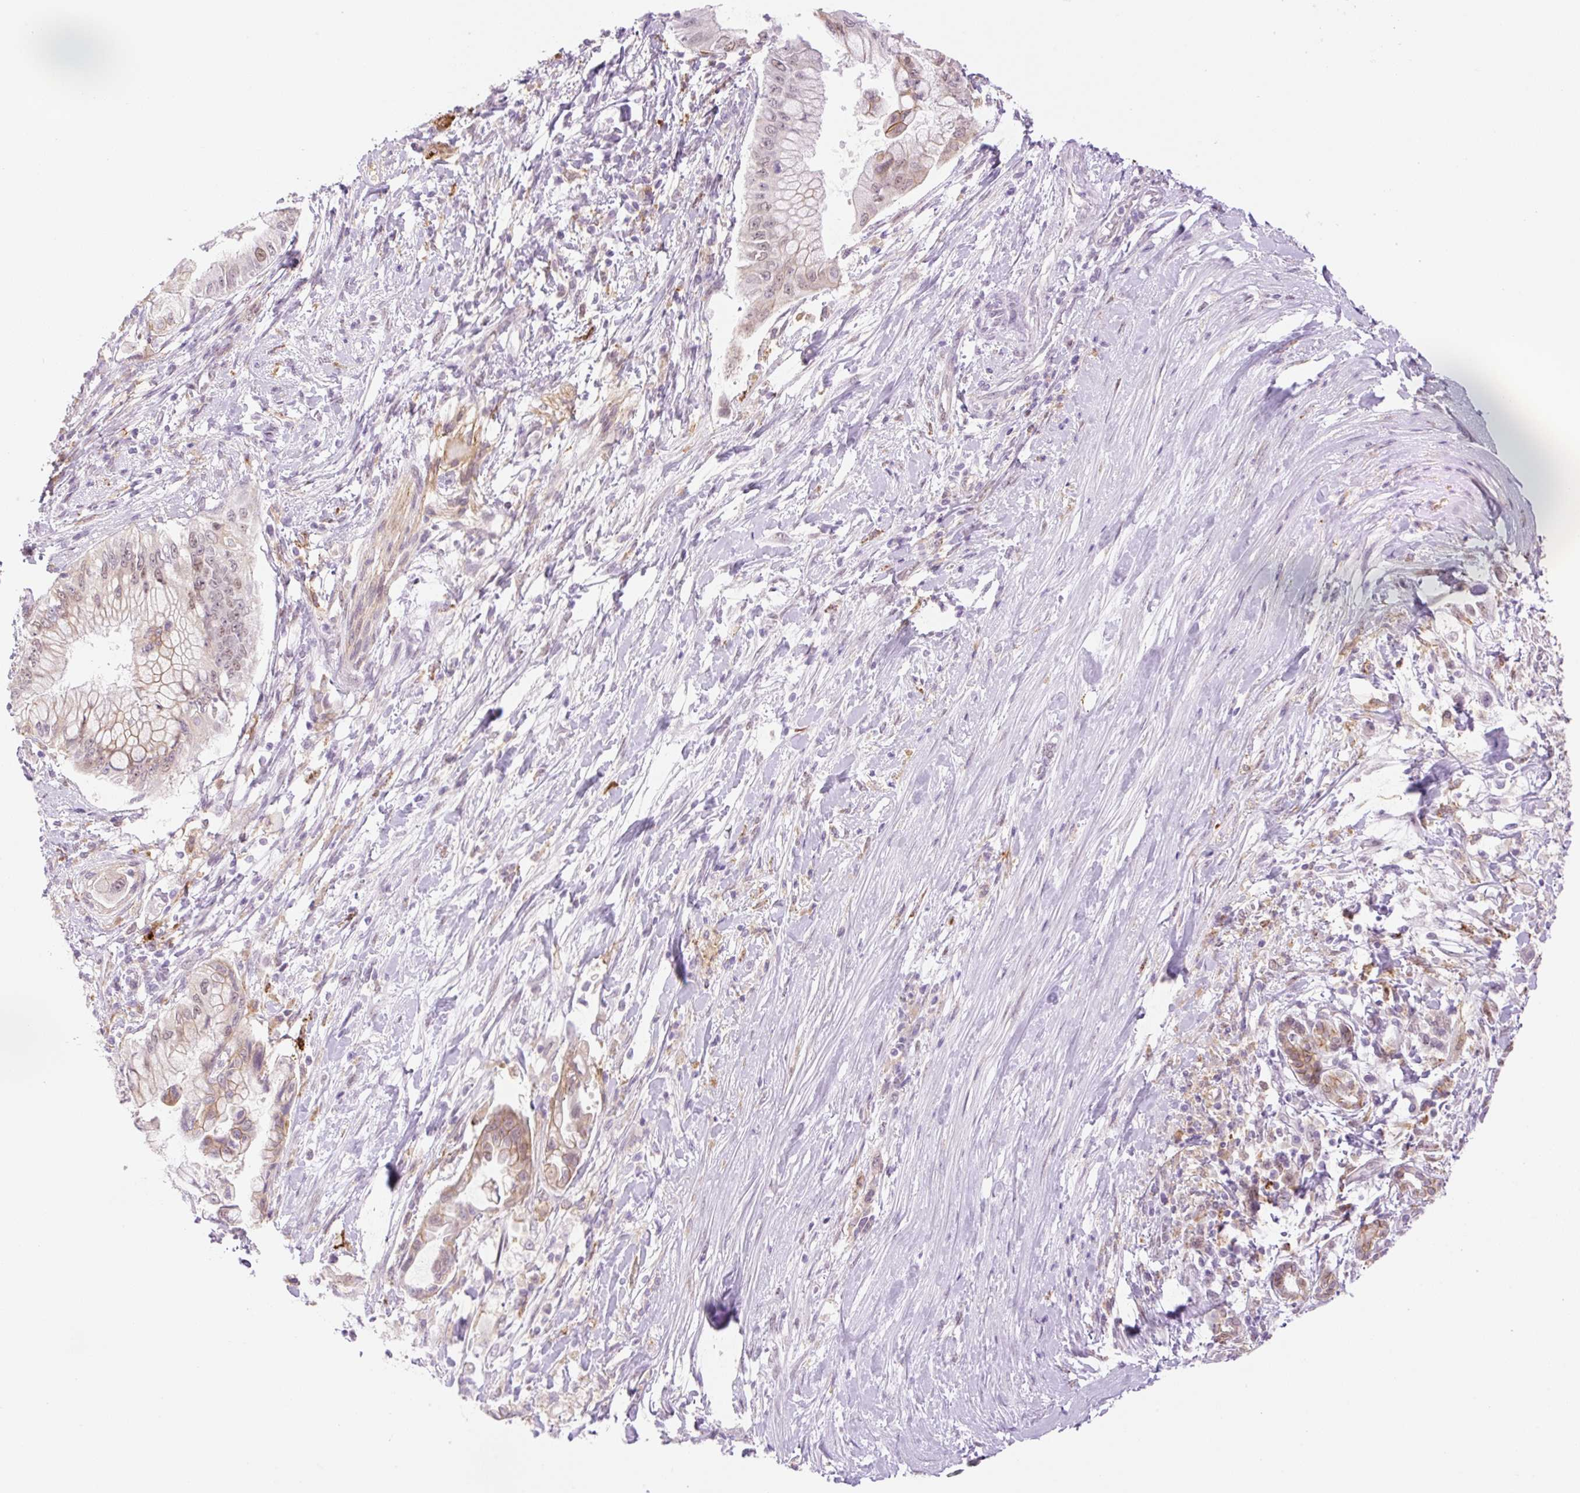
{"staining": {"intensity": "weak", "quantity": "25%-75%", "location": "cytoplasmic/membranous,nuclear"}, "tissue": "pancreatic cancer", "cell_type": "Tumor cells", "image_type": "cancer", "snomed": [{"axis": "morphology", "description": "Adenocarcinoma, NOS"}, {"axis": "topography", "description": "Pancreas"}], "caption": "Brown immunohistochemical staining in adenocarcinoma (pancreatic) shows weak cytoplasmic/membranous and nuclear staining in approximately 25%-75% of tumor cells. (DAB IHC, brown staining for protein, blue staining for nuclei).", "gene": "PALM3", "patient": {"sex": "male", "age": 48}}